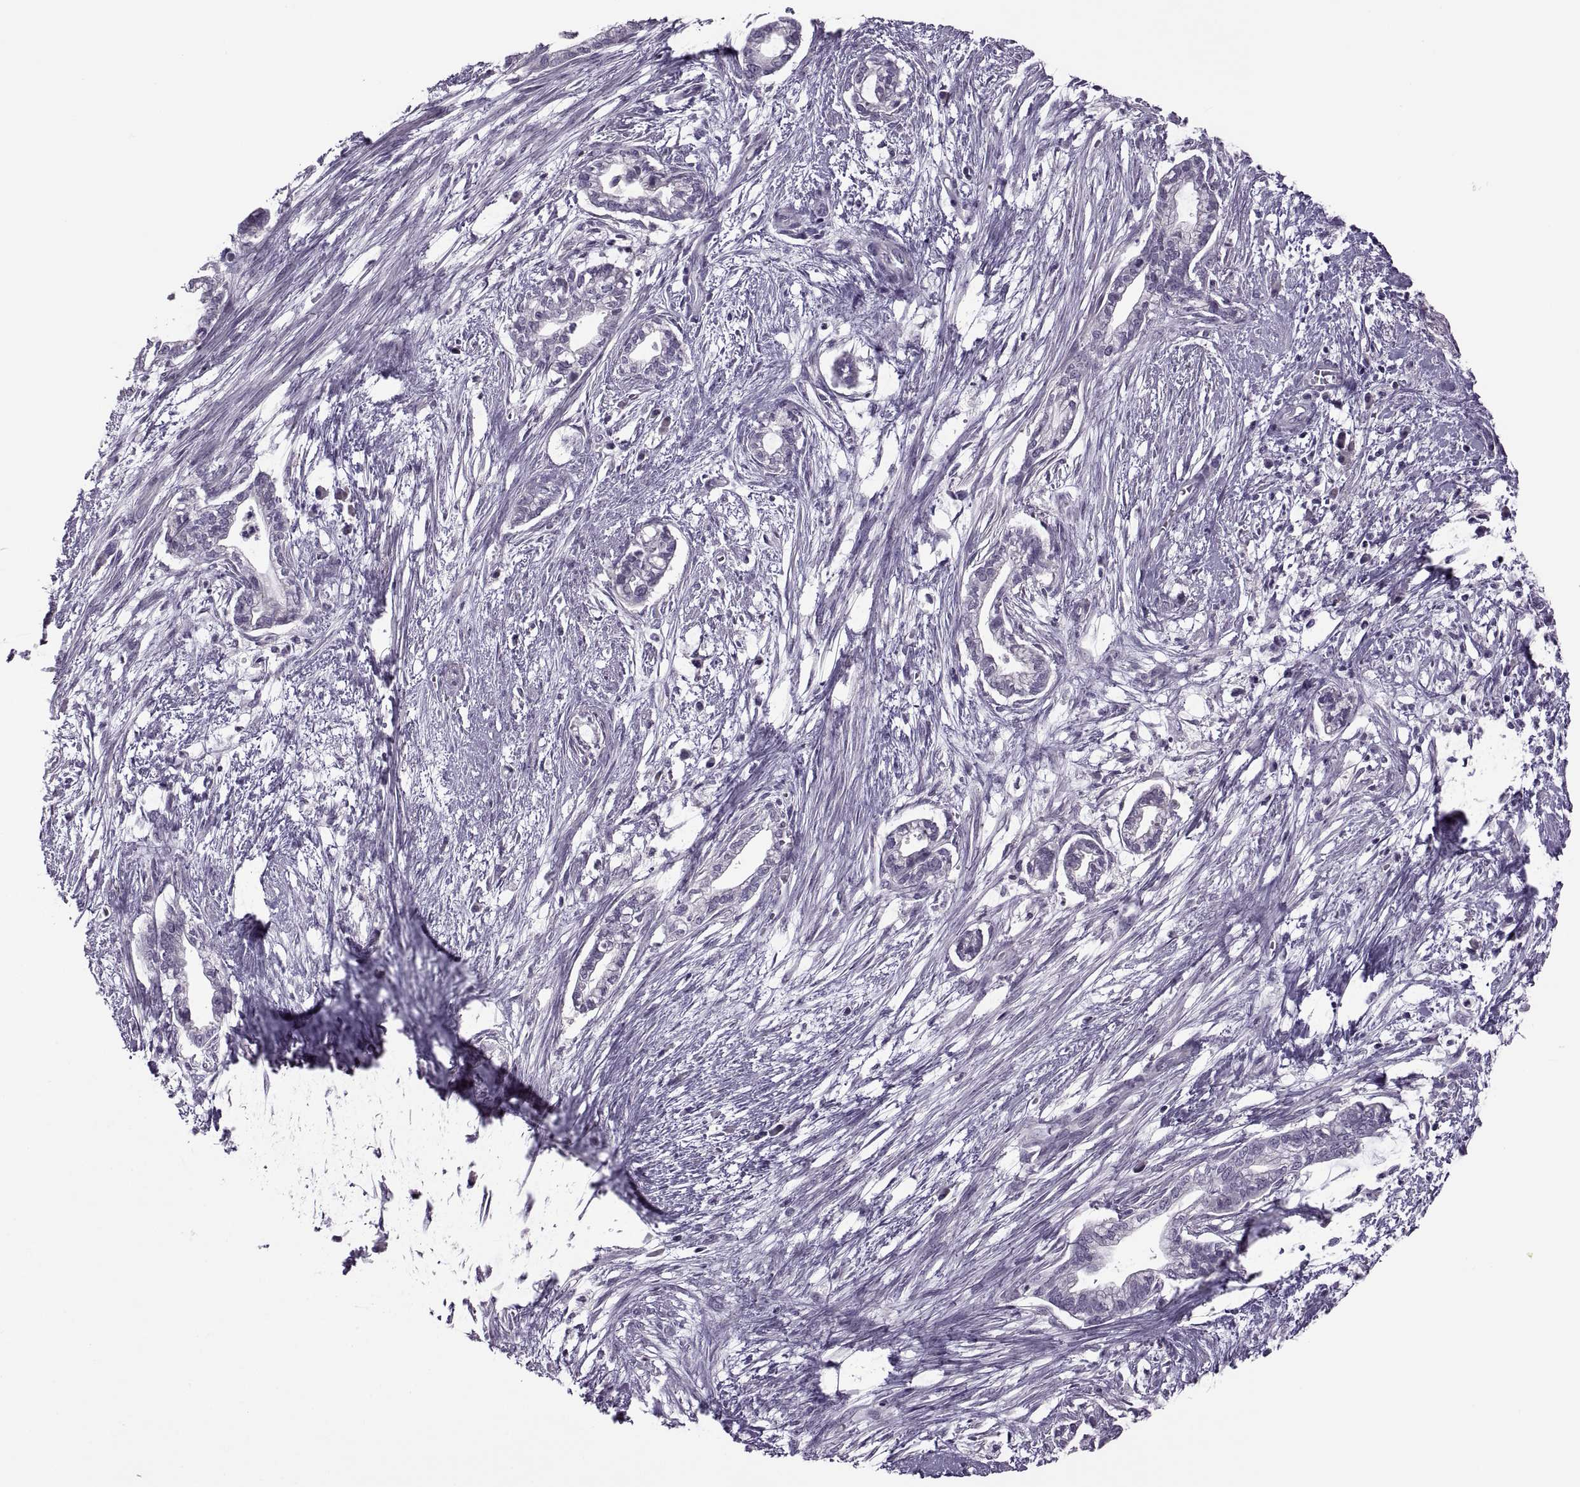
{"staining": {"intensity": "negative", "quantity": "none", "location": "none"}, "tissue": "cervical cancer", "cell_type": "Tumor cells", "image_type": "cancer", "snomed": [{"axis": "morphology", "description": "Adenocarcinoma, NOS"}, {"axis": "topography", "description": "Cervix"}], "caption": "This is an IHC photomicrograph of cervical adenocarcinoma. There is no expression in tumor cells.", "gene": "RSPH6A", "patient": {"sex": "female", "age": 62}}